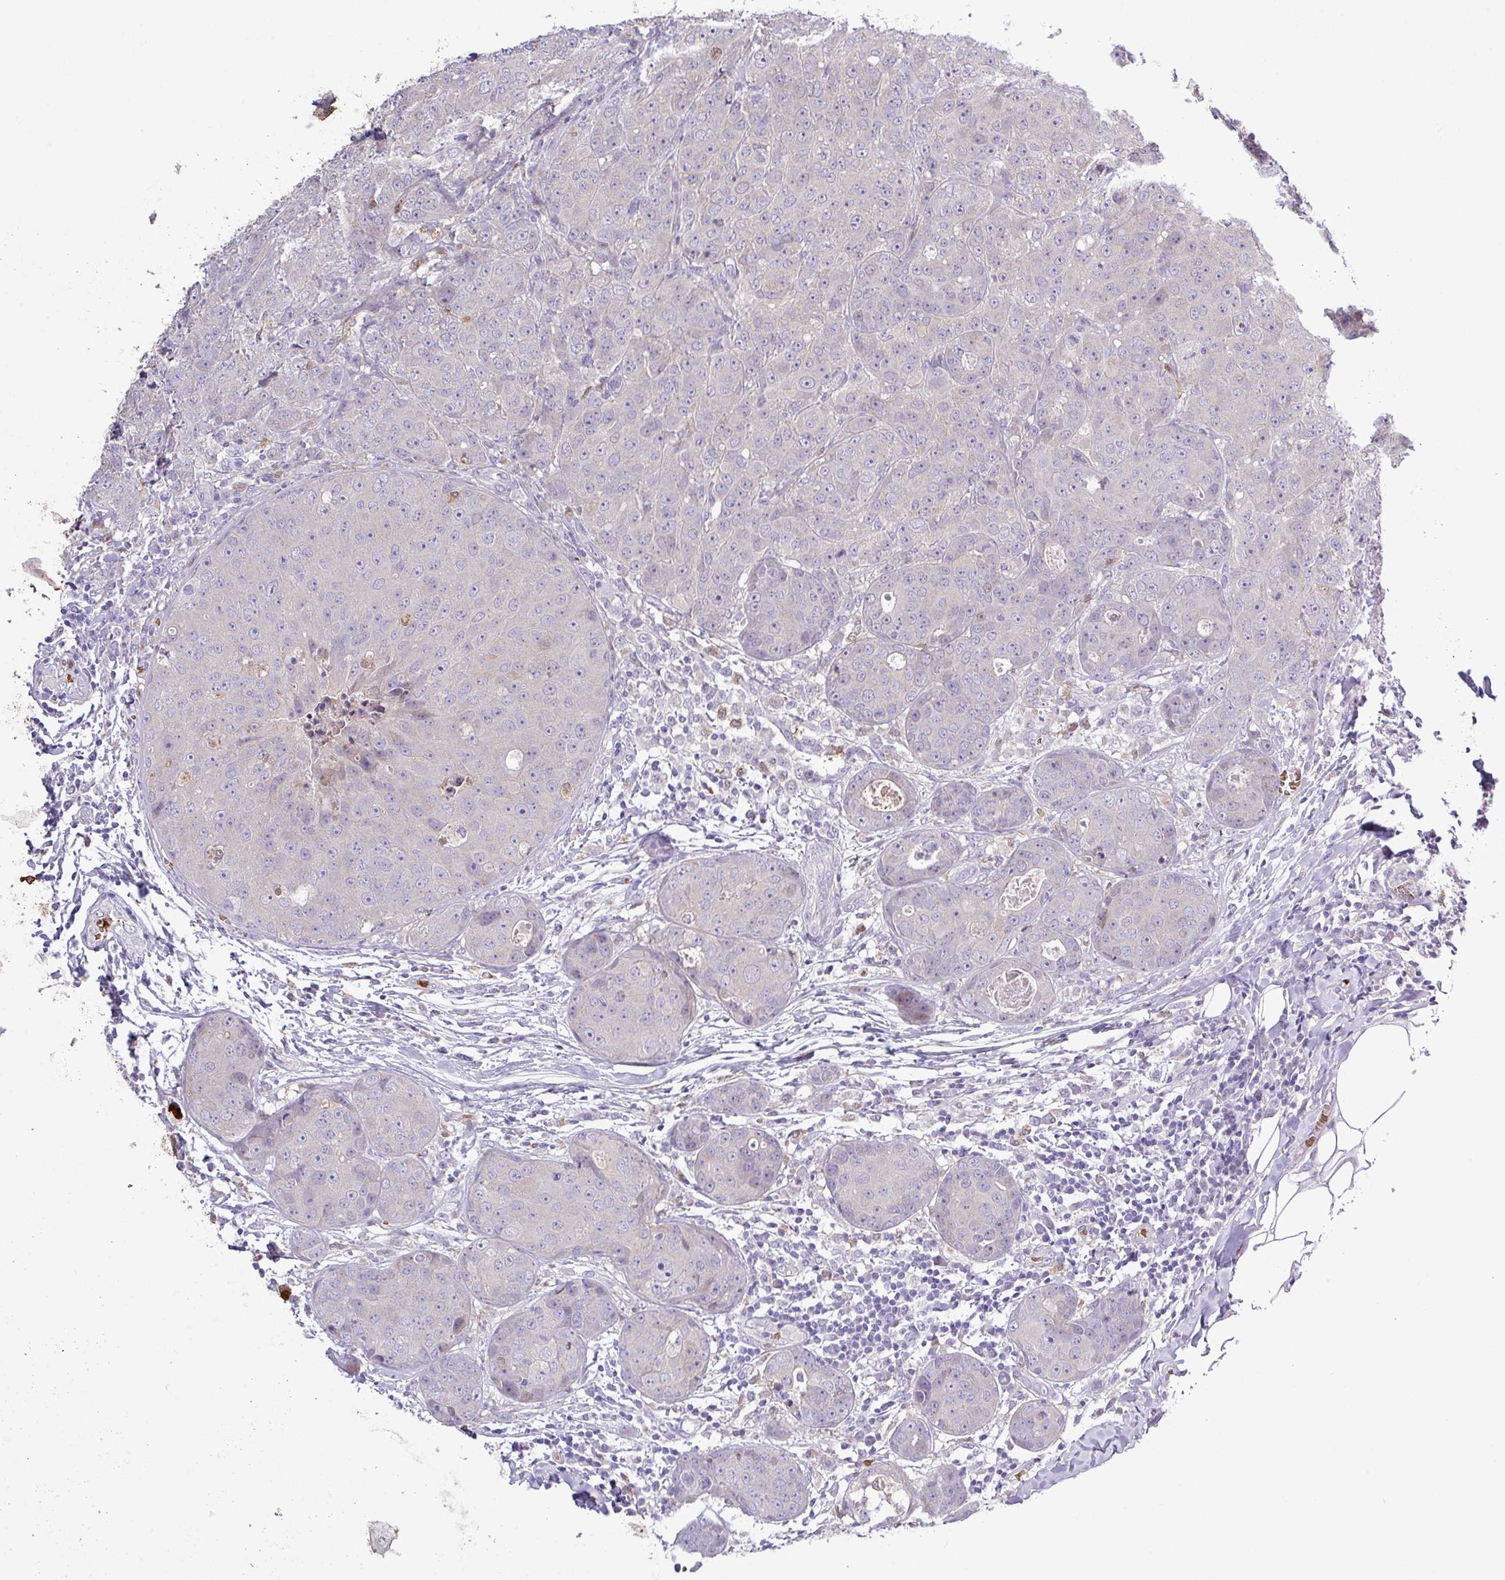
{"staining": {"intensity": "negative", "quantity": "none", "location": "none"}, "tissue": "breast cancer", "cell_type": "Tumor cells", "image_type": "cancer", "snomed": [{"axis": "morphology", "description": "Duct carcinoma"}, {"axis": "topography", "description": "Breast"}], "caption": "High power microscopy image of an immunohistochemistry (IHC) image of breast cancer, revealing no significant positivity in tumor cells.", "gene": "MGAT4B", "patient": {"sex": "female", "age": 43}}